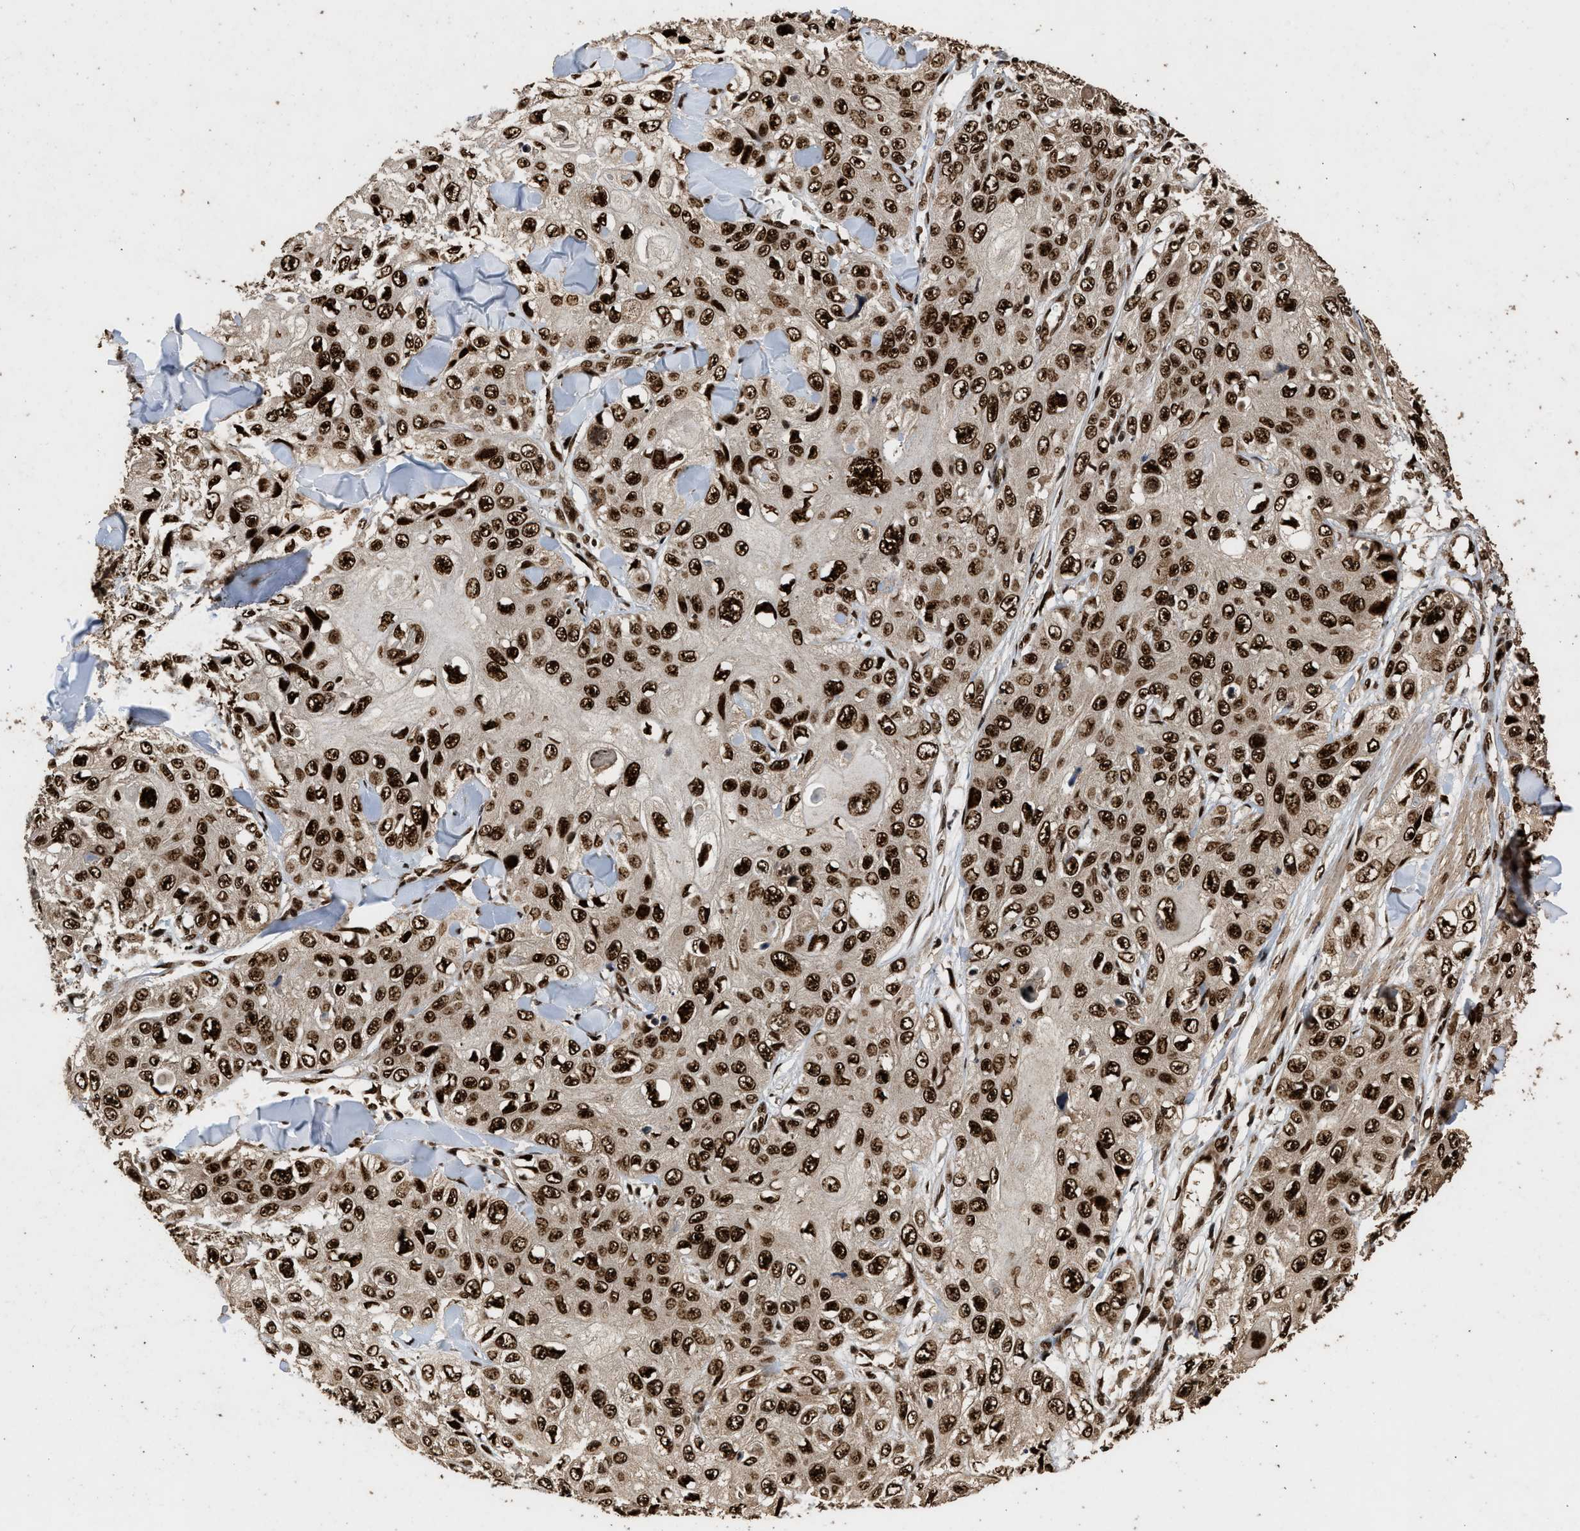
{"staining": {"intensity": "strong", "quantity": ">75%", "location": "nuclear"}, "tissue": "skin cancer", "cell_type": "Tumor cells", "image_type": "cancer", "snomed": [{"axis": "morphology", "description": "Squamous cell carcinoma, NOS"}, {"axis": "topography", "description": "Skin"}], "caption": "This micrograph reveals skin cancer stained with IHC to label a protein in brown. The nuclear of tumor cells show strong positivity for the protein. Nuclei are counter-stained blue.", "gene": "PPP4R3B", "patient": {"sex": "male", "age": 86}}